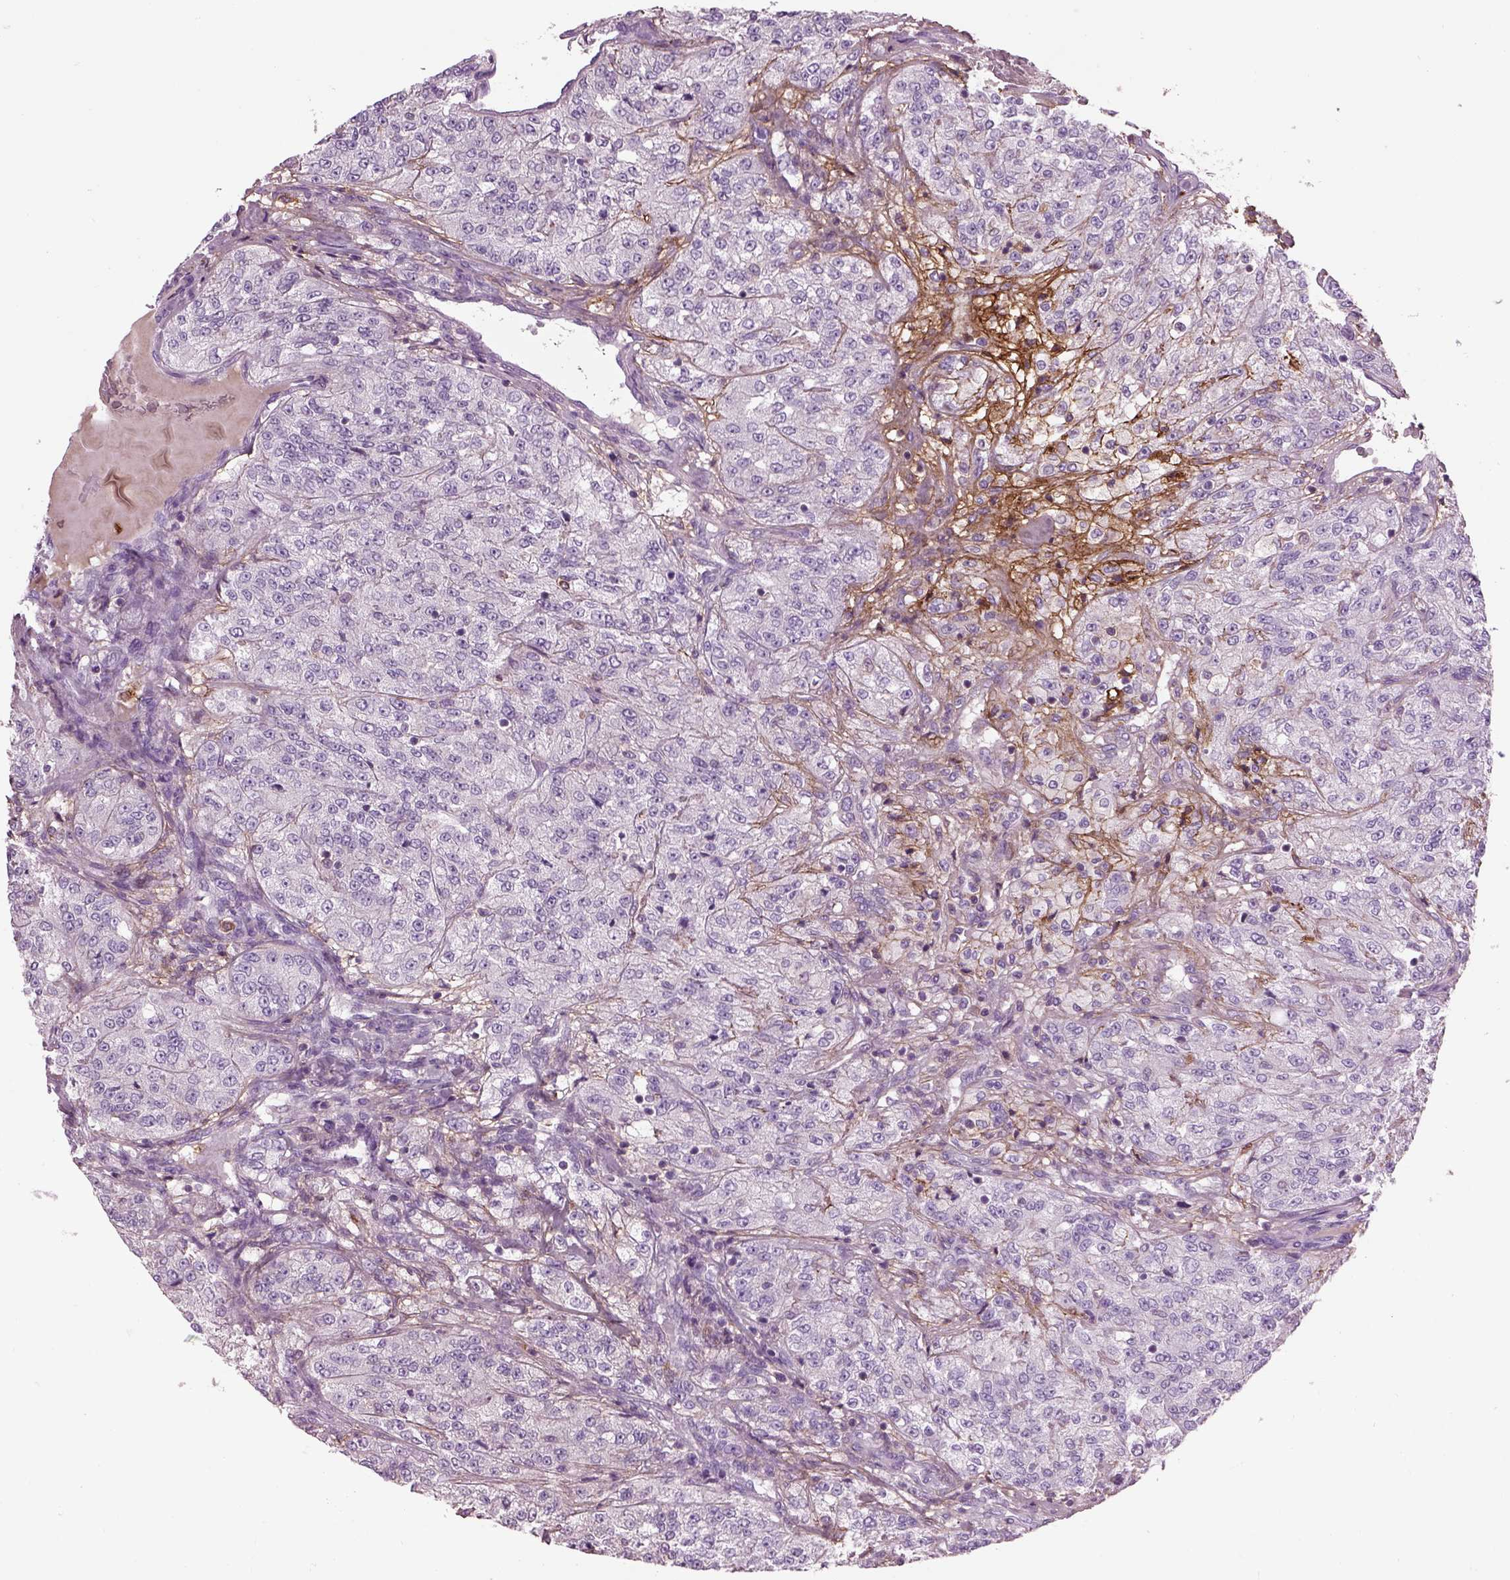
{"staining": {"intensity": "negative", "quantity": "none", "location": "none"}, "tissue": "renal cancer", "cell_type": "Tumor cells", "image_type": "cancer", "snomed": [{"axis": "morphology", "description": "Adenocarcinoma, NOS"}, {"axis": "topography", "description": "Kidney"}], "caption": "Tumor cells are negative for brown protein staining in renal cancer (adenocarcinoma).", "gene": "EMILIN2", "patient": {"sex": "female", "age": 63}}